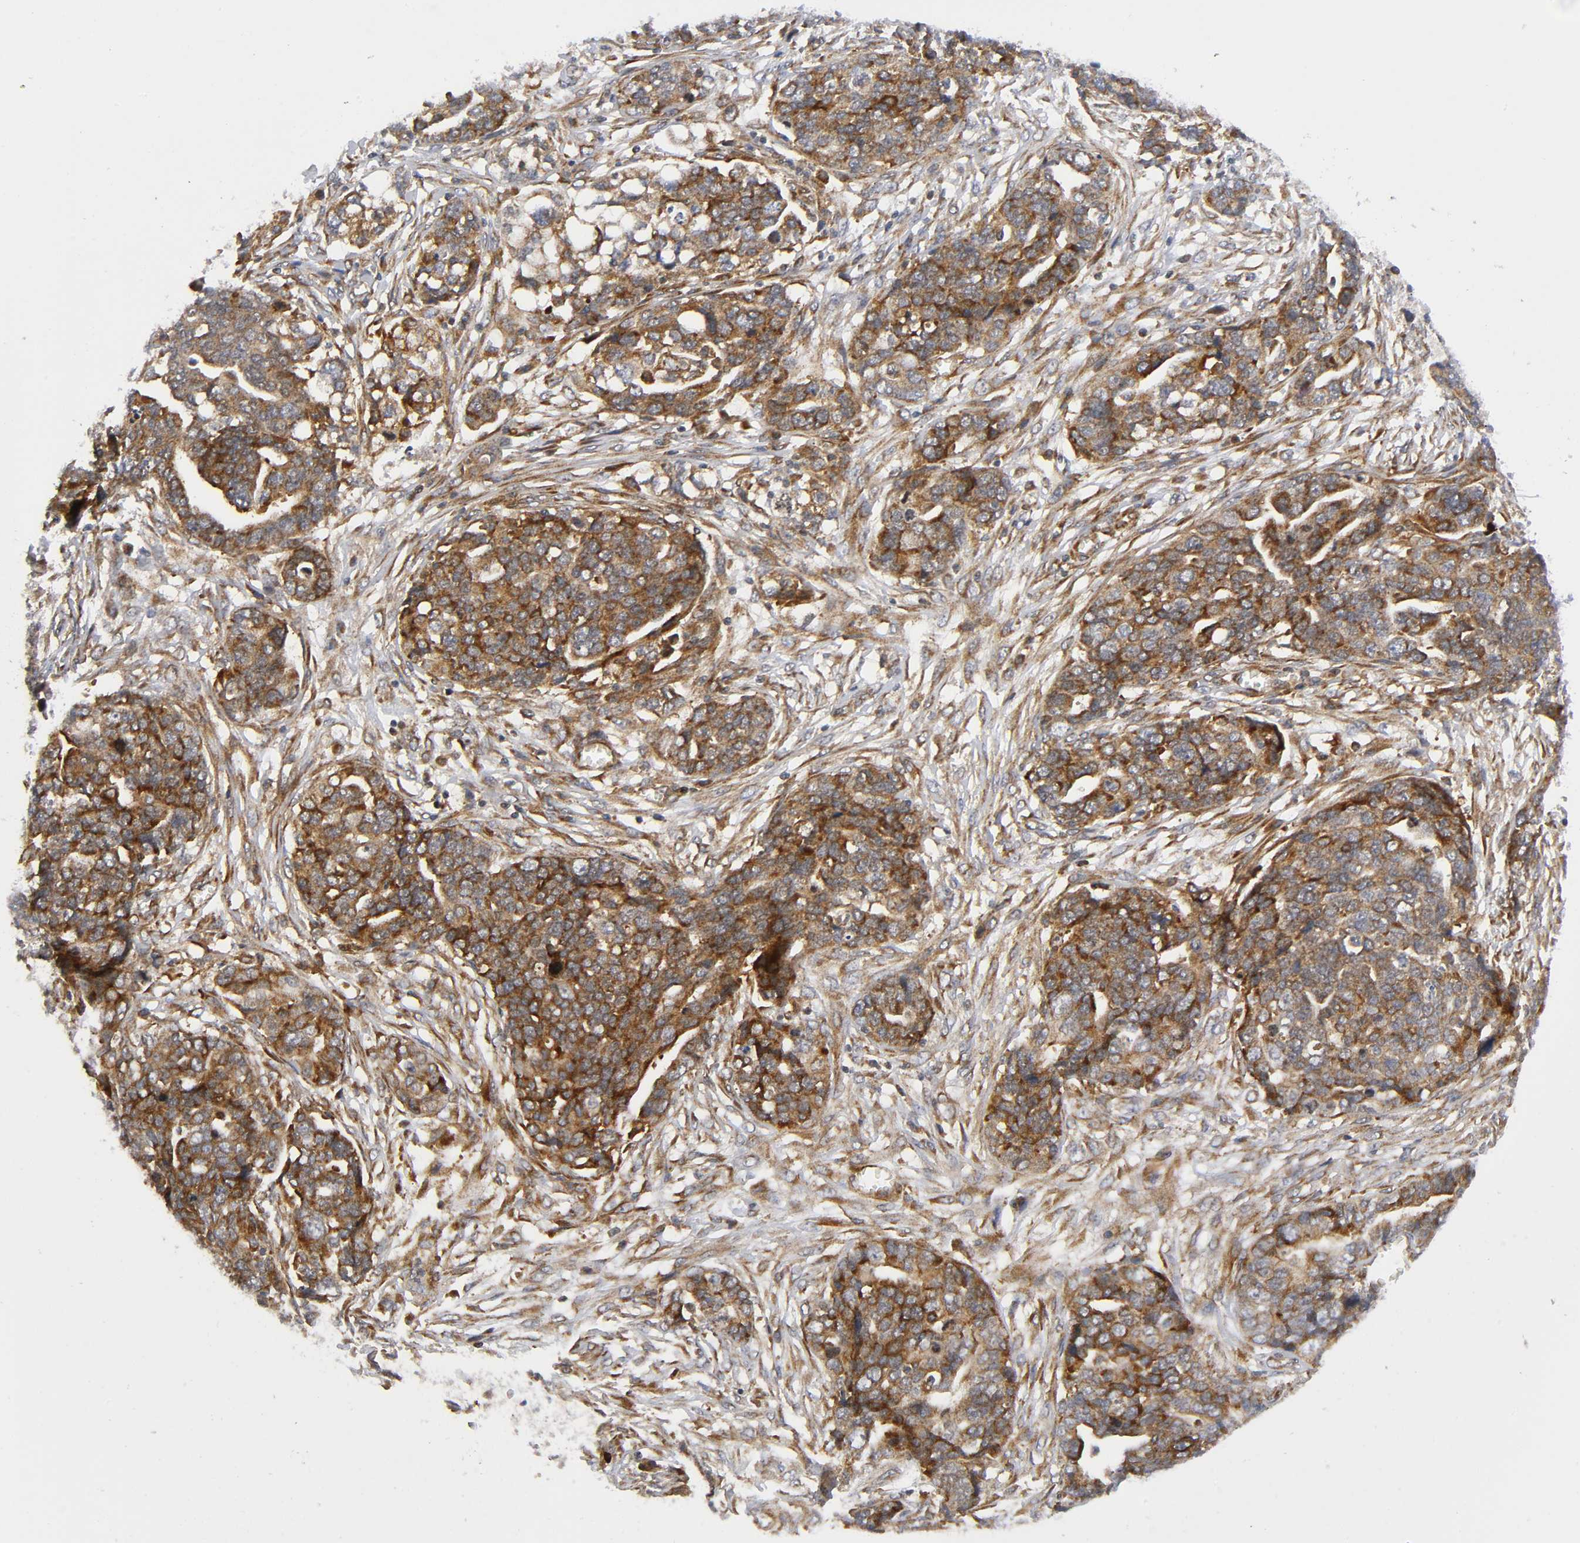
{"staining": {"intensity": "strong", "quantity": ">75%", "location": "cytoplasmic/membranous"}, "tissue": "ovarian cancer", "cell_type": "Tumor cells", "image_type": "cancer", "snomed": [{"axis": "morphology", "description": "Normal tissue, NOS"}, {"axis": "morphology", "description": "Cystadenocarcinoma, serous, NOS"}, {"axis": "topography", "description": "Fallopian tube"}, {"axis": "topography", "description": "Ovary"}], "caption": "DAB (3,3'-diaminobenzidine) immunohistochemical staining of ovarian cancer demonstrates strong cytoplasmic/membranous protein positivity in about >75% of tumor cells. (IHC, brightfield microscopy, high magnification).", "gene": "EIF5", "patient": {"sex": "female", "age": 56}}